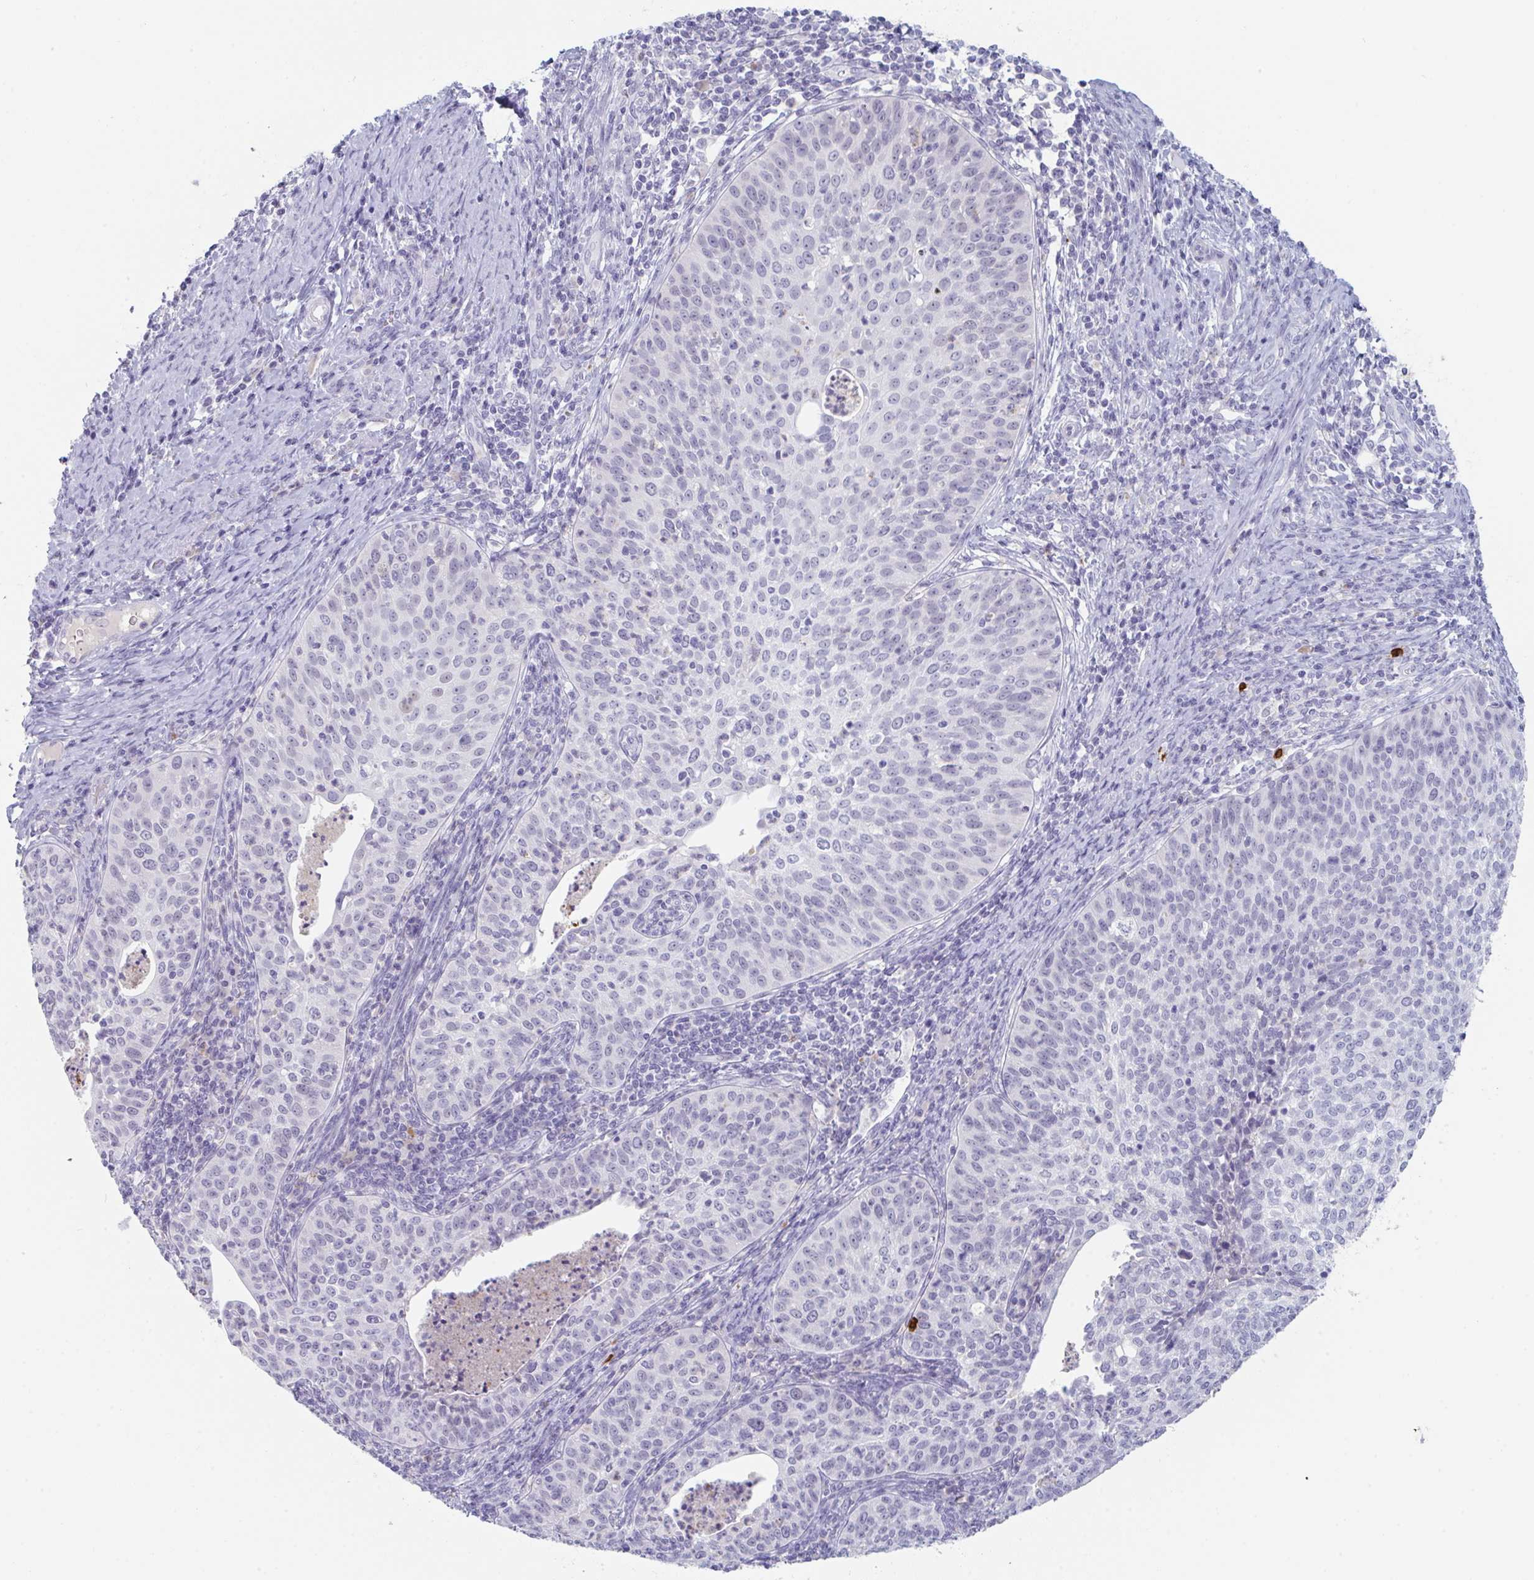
{"staining": {"intensity": "negative", "quantity": "none", "location": "none"}, "tissue": "cervical cancer", "cell_type": "Tumor cells", "image_type": "cancer", "snomed": [{"axis": "morphology", "description": "Squamous cell carcinoma, NOS"}, {"axis": "topography", "description": "Cervix"}], "caption": "Immunohistochemistry image of human squamous cell carcinoma (cervical) stained for a protein (brown), which displays no staining in tumor cells.", "gene": "RUBCN", "patient": {"sex": "female", "age": 30}}